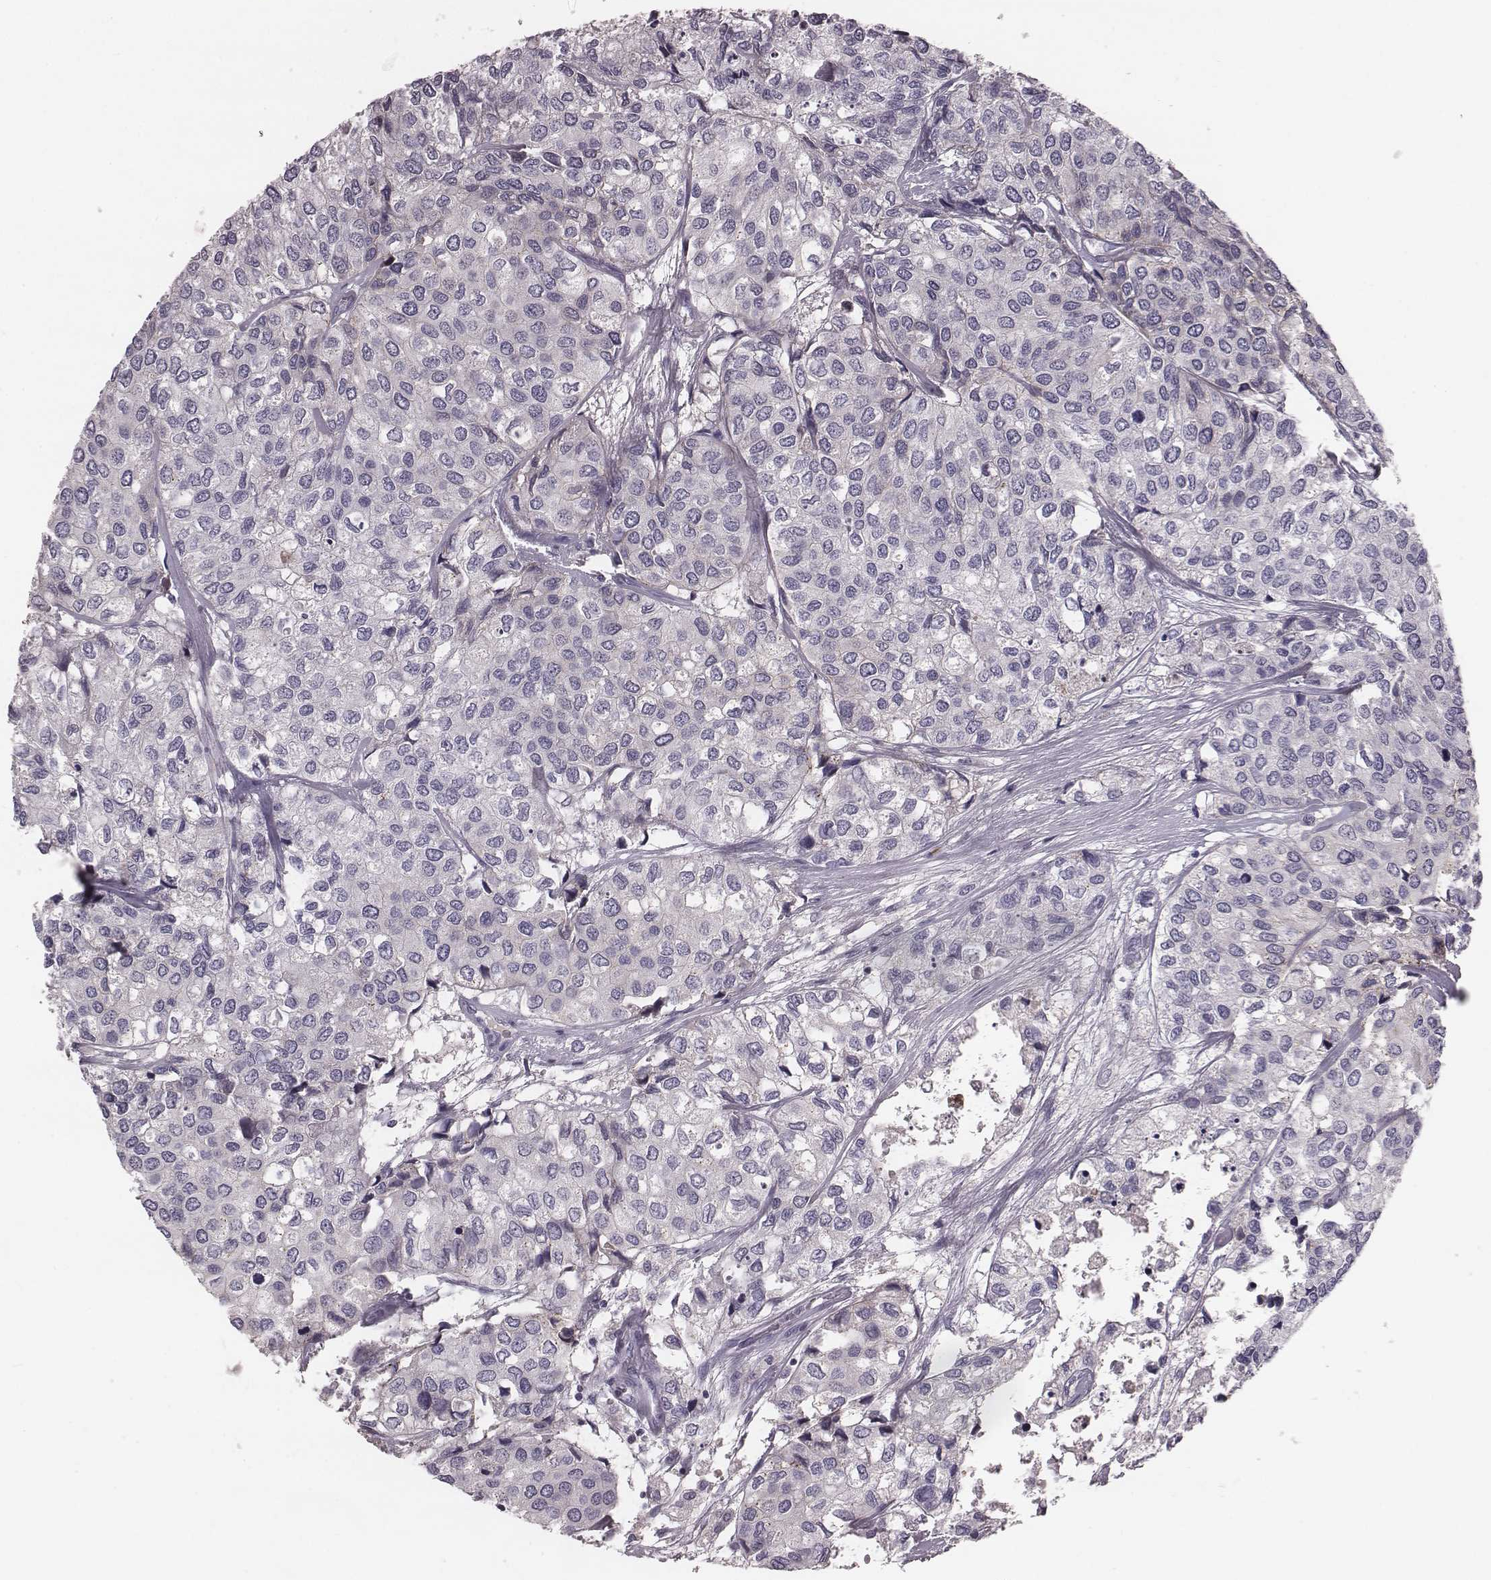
{"staining": {"intensity": "negative", "quantity": "none", "location": "none"}, "tissue": "urothelial cancer", "cell_type": "Tumor cells", "image_type": "cancer", "snomed": [{"axis": "morphology", "description": "Urothelial carcinoma, High grade"}, {"axis": "topography", "description": "Urinary bladder"}], "caption": "Immunohistochemistry of human urothelial carcinoma (high-grade) exhibits no staining in tumor cells.", "gene": "SMIM24", "patient": {"sex": "male", "age": 73}}